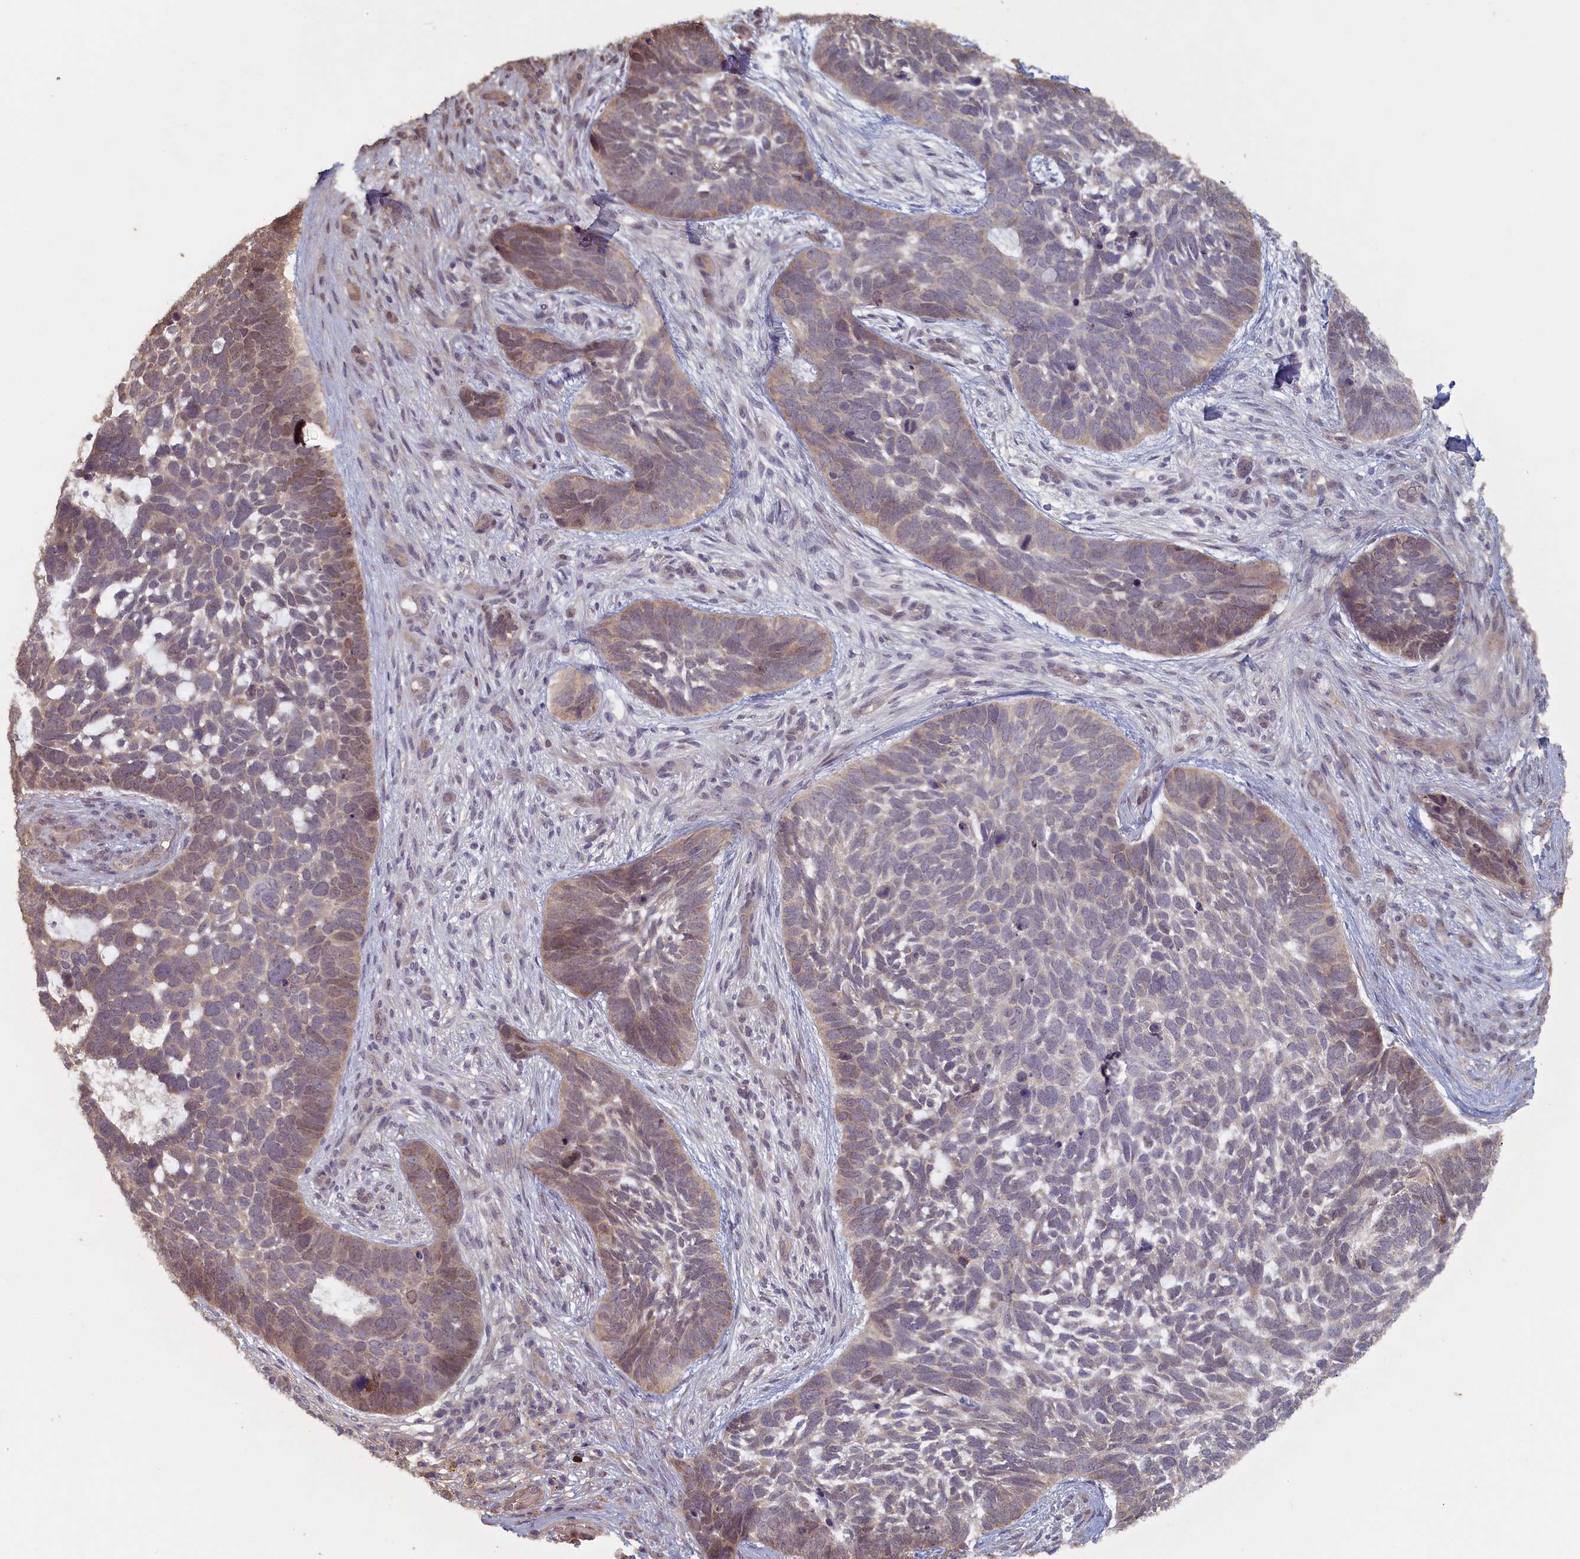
{"staining": {"intensity": "weak", "quantity": "25%-75%", "location": "cytoplasmic/membranous,nuclear"}, "tissue": "skin cancer", "cell_type": "Tumor cells", "image_type": "cancer", "snomed": [{"axis": "morphology", "description": "Basal cell carcinoma"}, {"axis": "topography", "description": "Skin"}], "caption": "Skin cancer (basal cell carcinoma) stained with IHC reveals weak cytoplasmic/membranous and nuclear staining in about 25%-75% of tumor cells.", "gene": "STX16", "patient": {"sex": "male", "age": 88}}